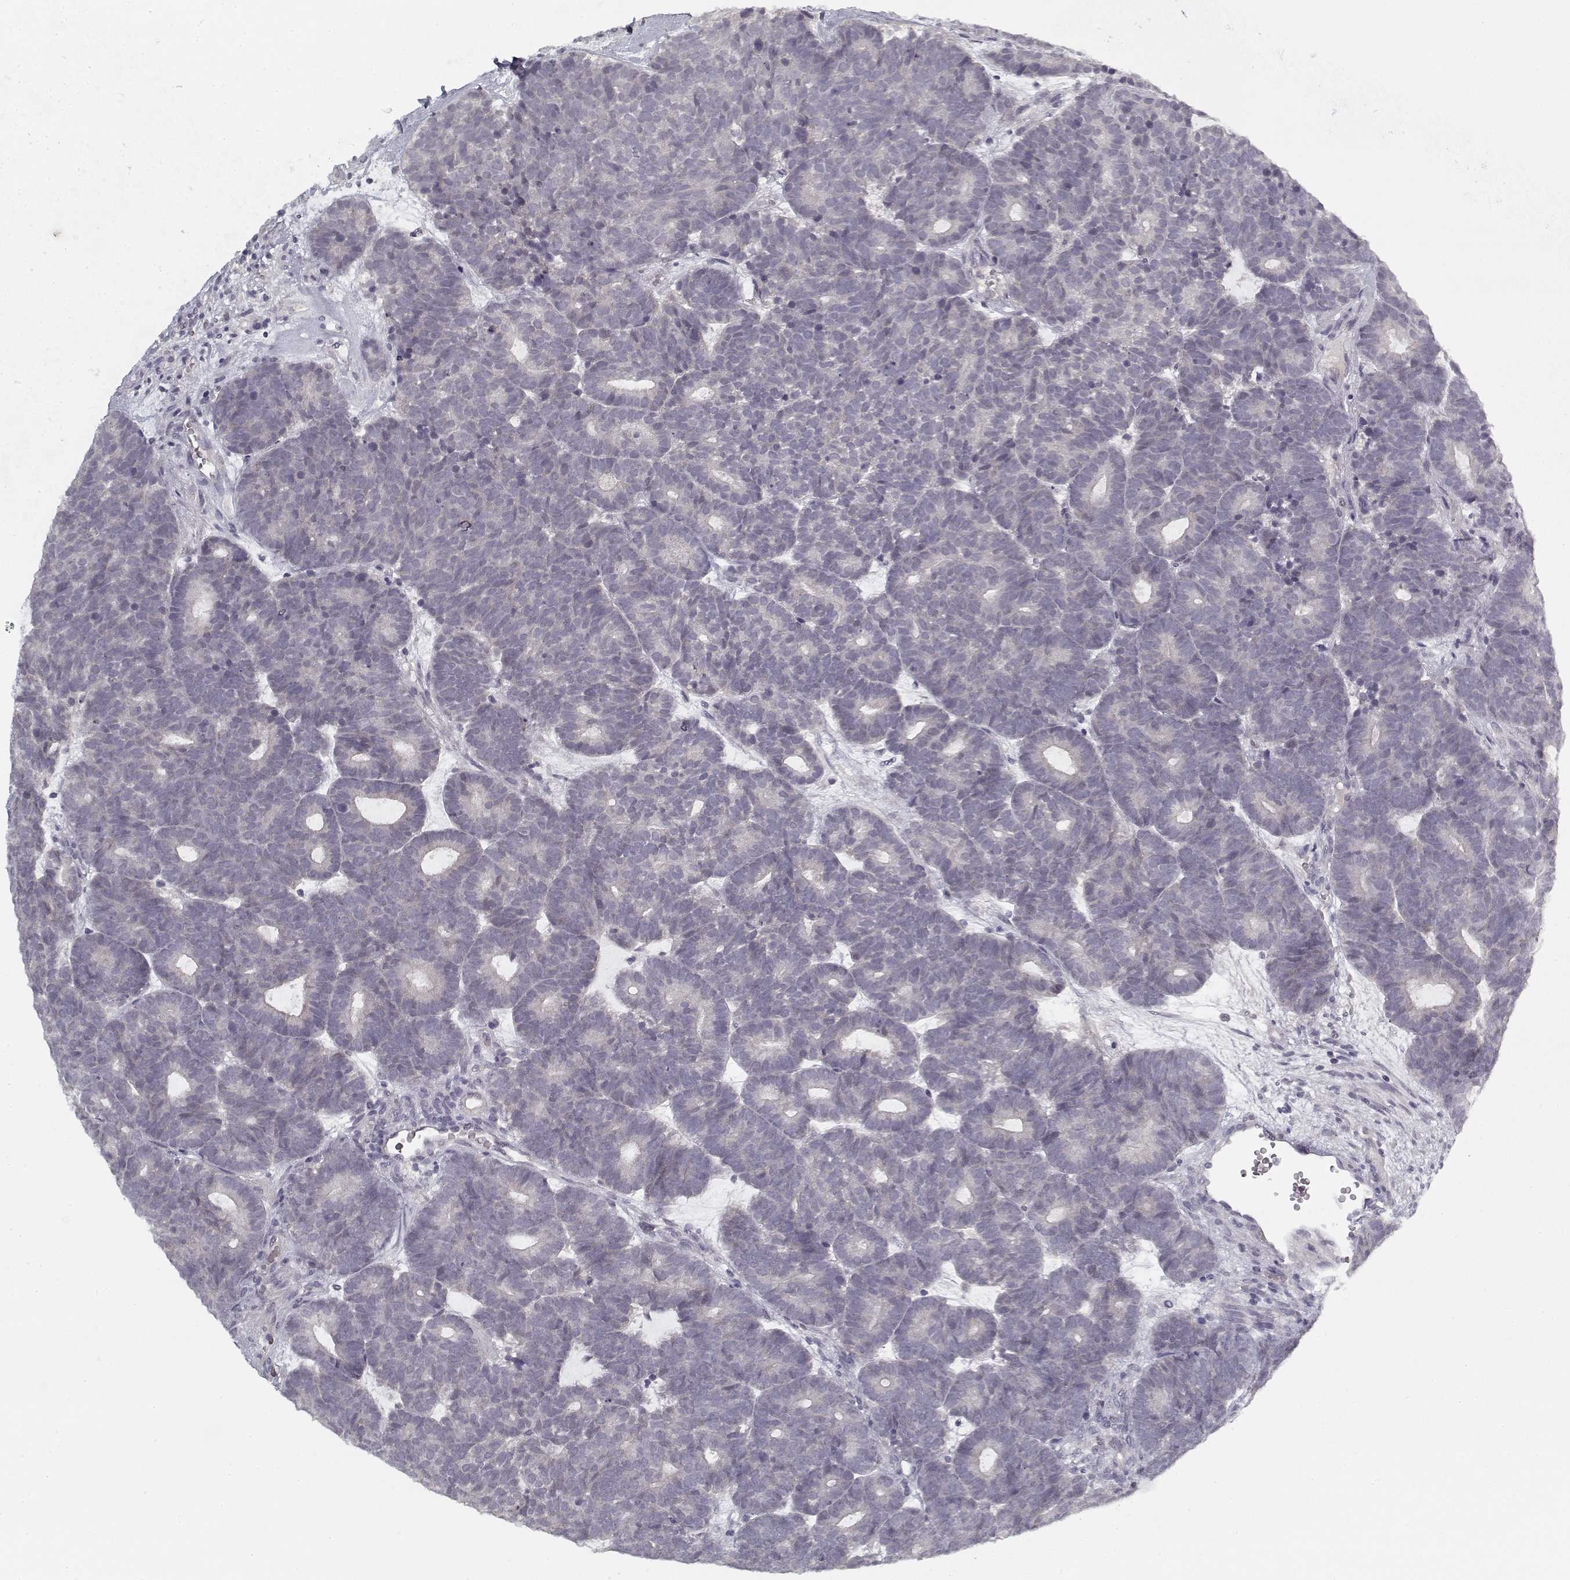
{"staining": {"intensity": "negative", "quantity": "none", "location": "none"}, "tissue": "head and neck cancer", "cell_type": "Tumor cells", "image_type": "cancer", "snomed": [{"axis": "morphology", "description": "Adenocarcinoma, NOS"}, {"axis": "topography", "description": "Head-Neck"}], "caption": "Immunohistochemistry (IHC) of human head and neck adenocarcinoma shows no positivity in tumor cells. Brightfield microscopy of immunohistochemistry stained with DAB (brown) and hematoxylin (blue), captured at high magnification.", "gene": "LAMA2", "patient": {"sex": "female", "age": 81}}